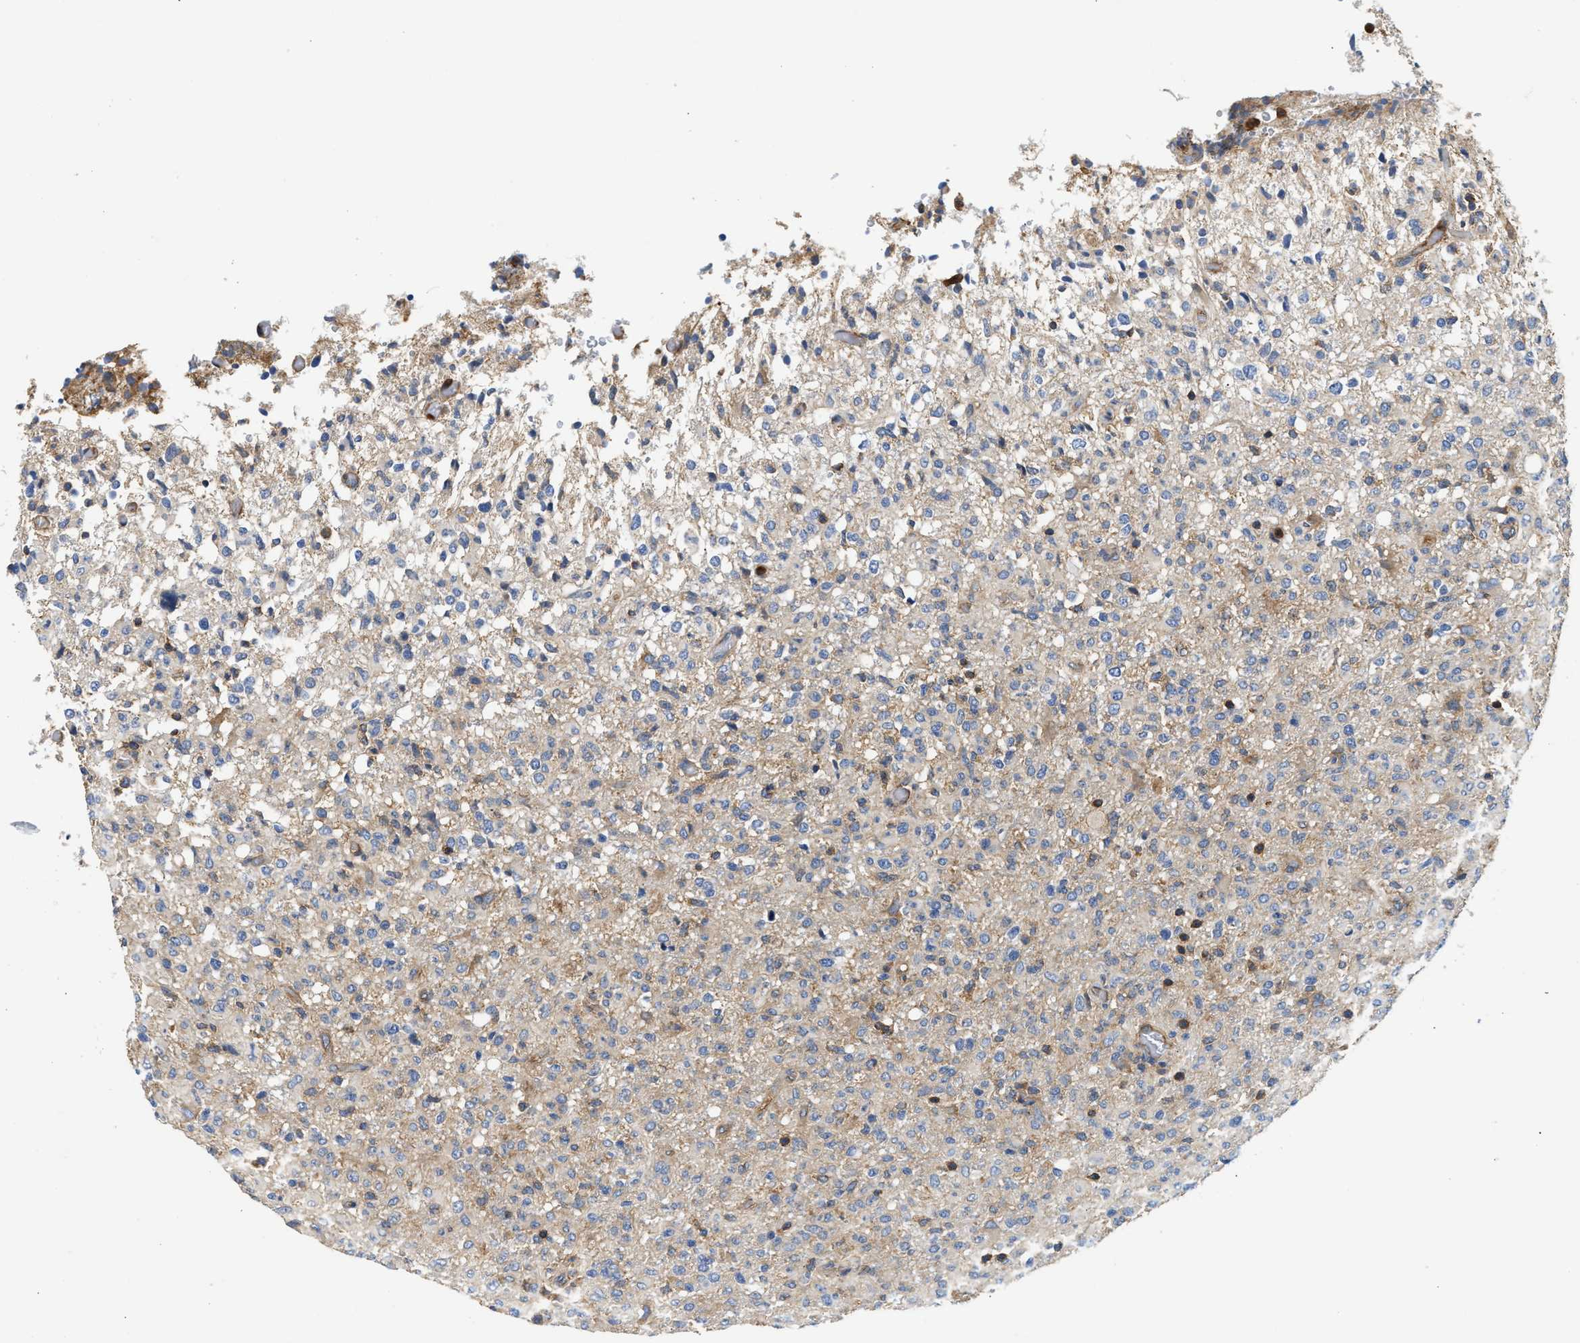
{"staining": {"intensity": "weak", "quantity": "<25%", "location": "cytoplasmic/membranous"}, "tissue": "glioma", "cell_type": "Tumor cells", "image_type": "cancer", "snomed": [{"axis": "morphology", "description": "Glioma, malignant, High grade"}, {"axis": "topography", "description": "Brain"}], "caption": "DAB (3,3'-diaminobenzidine) immunohistochemical staining of human malignant glioma (high-grade) demonstrates no significant positivity in tumor cells. (DAB (3,3'-diaminobenzidine) immunohistochemistry with hematoxylin counter stain).", "gene": "SAMD9L", "patient": {"sex": "female", "age": 57}}